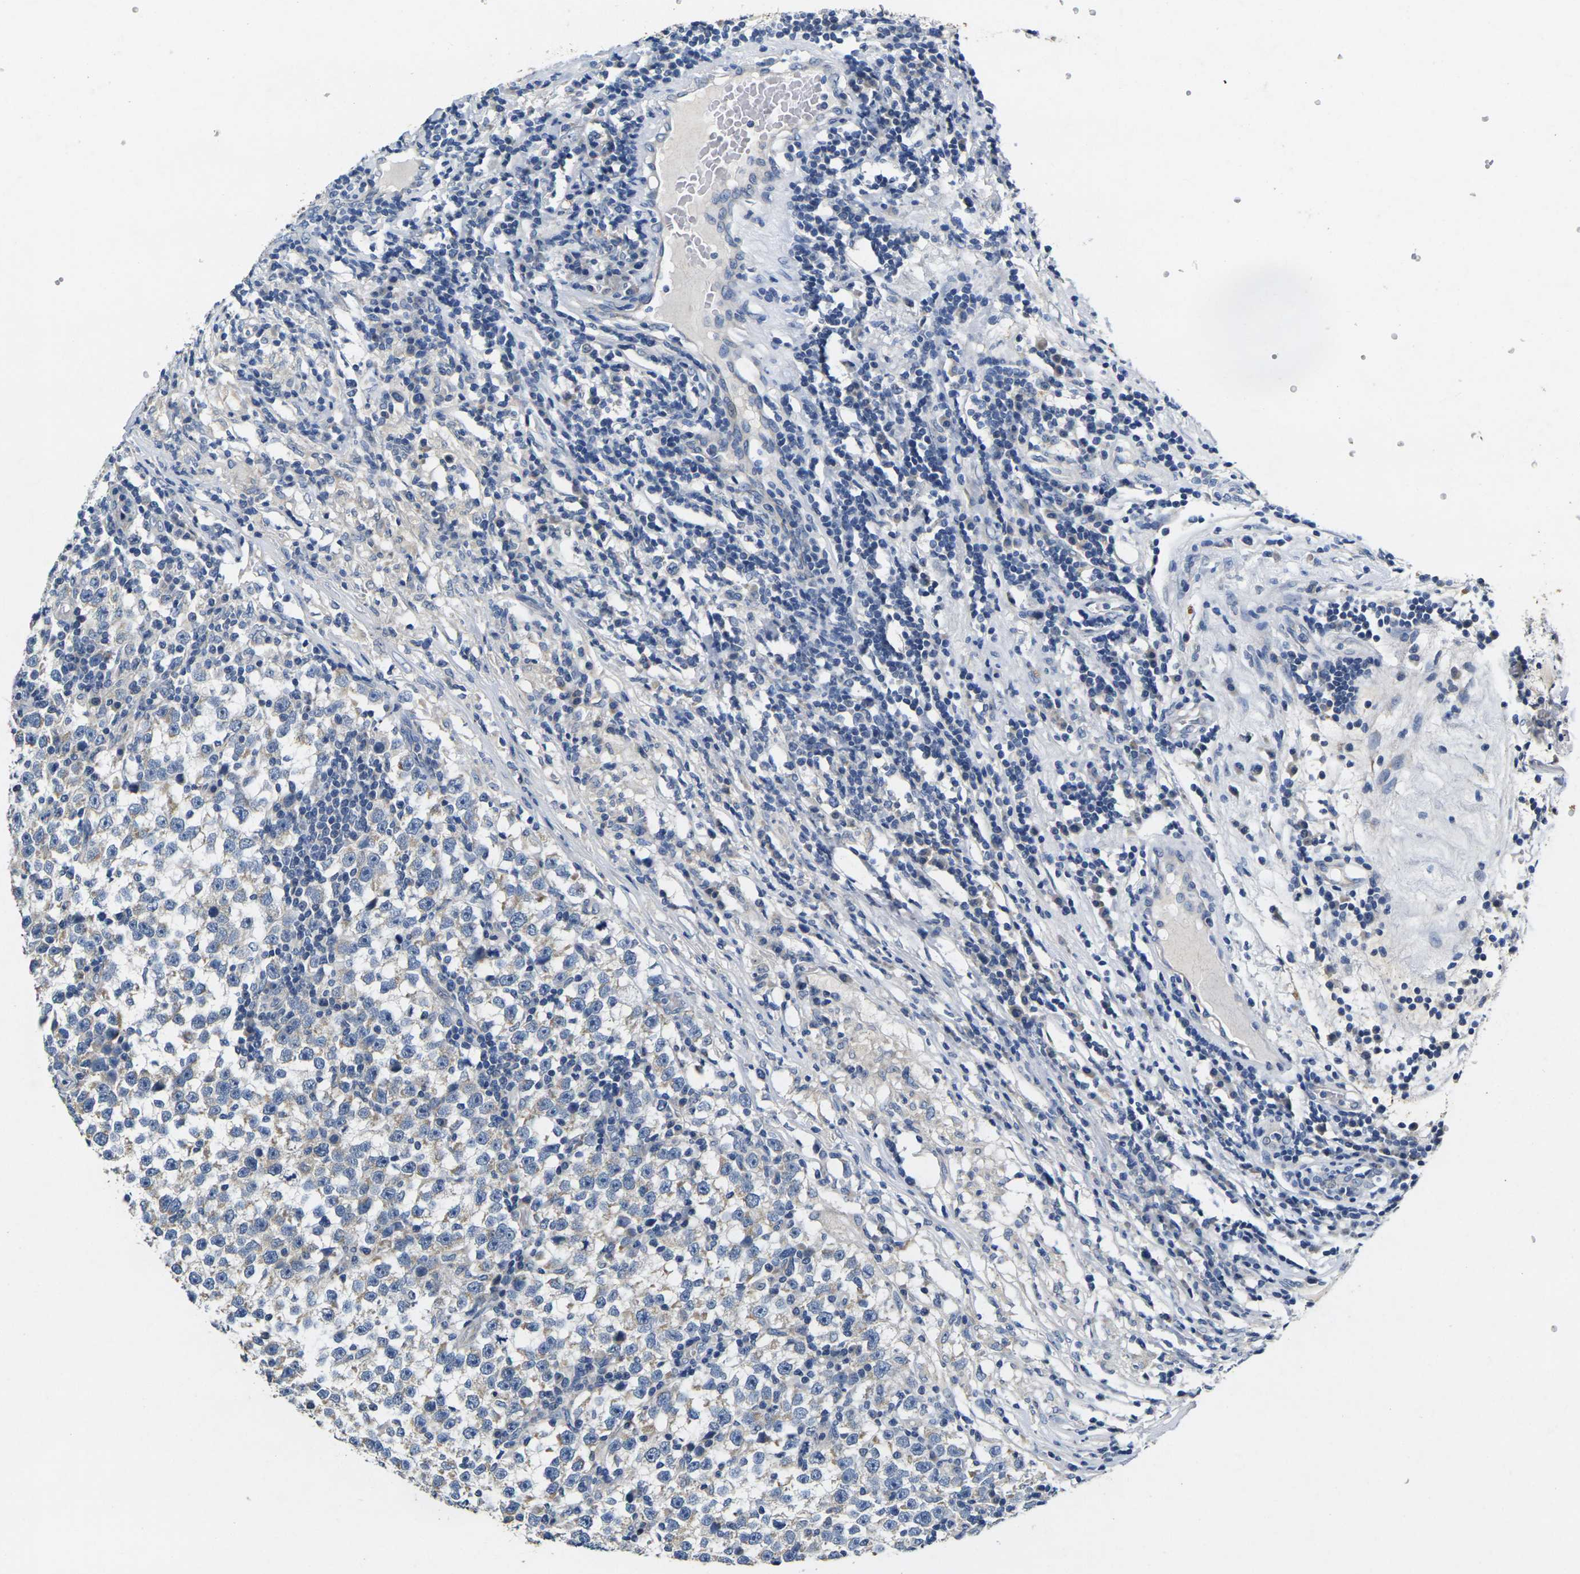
{"staining": {"intensity": "weak", "quantity": "25%-75%", "location": "cytoplasmic/membranous"}, "tissue": "testis cancer", "cell_type": "Tumor cells", "image_type": "cancer", "snomed": [{"axis": "morphology", "description": "Seminoma, NOS"}, {"axis": "topography", "description": "Testis"}], "caption": "Brown immunohistochemical staining in human testis cancer (seminoma) exhibits weak cytoplasmic/membranous positivity in approximately 25%-75% of tumor cells.", "gene": "NOCT", "patient": {"sex": "male", "age": 43}}